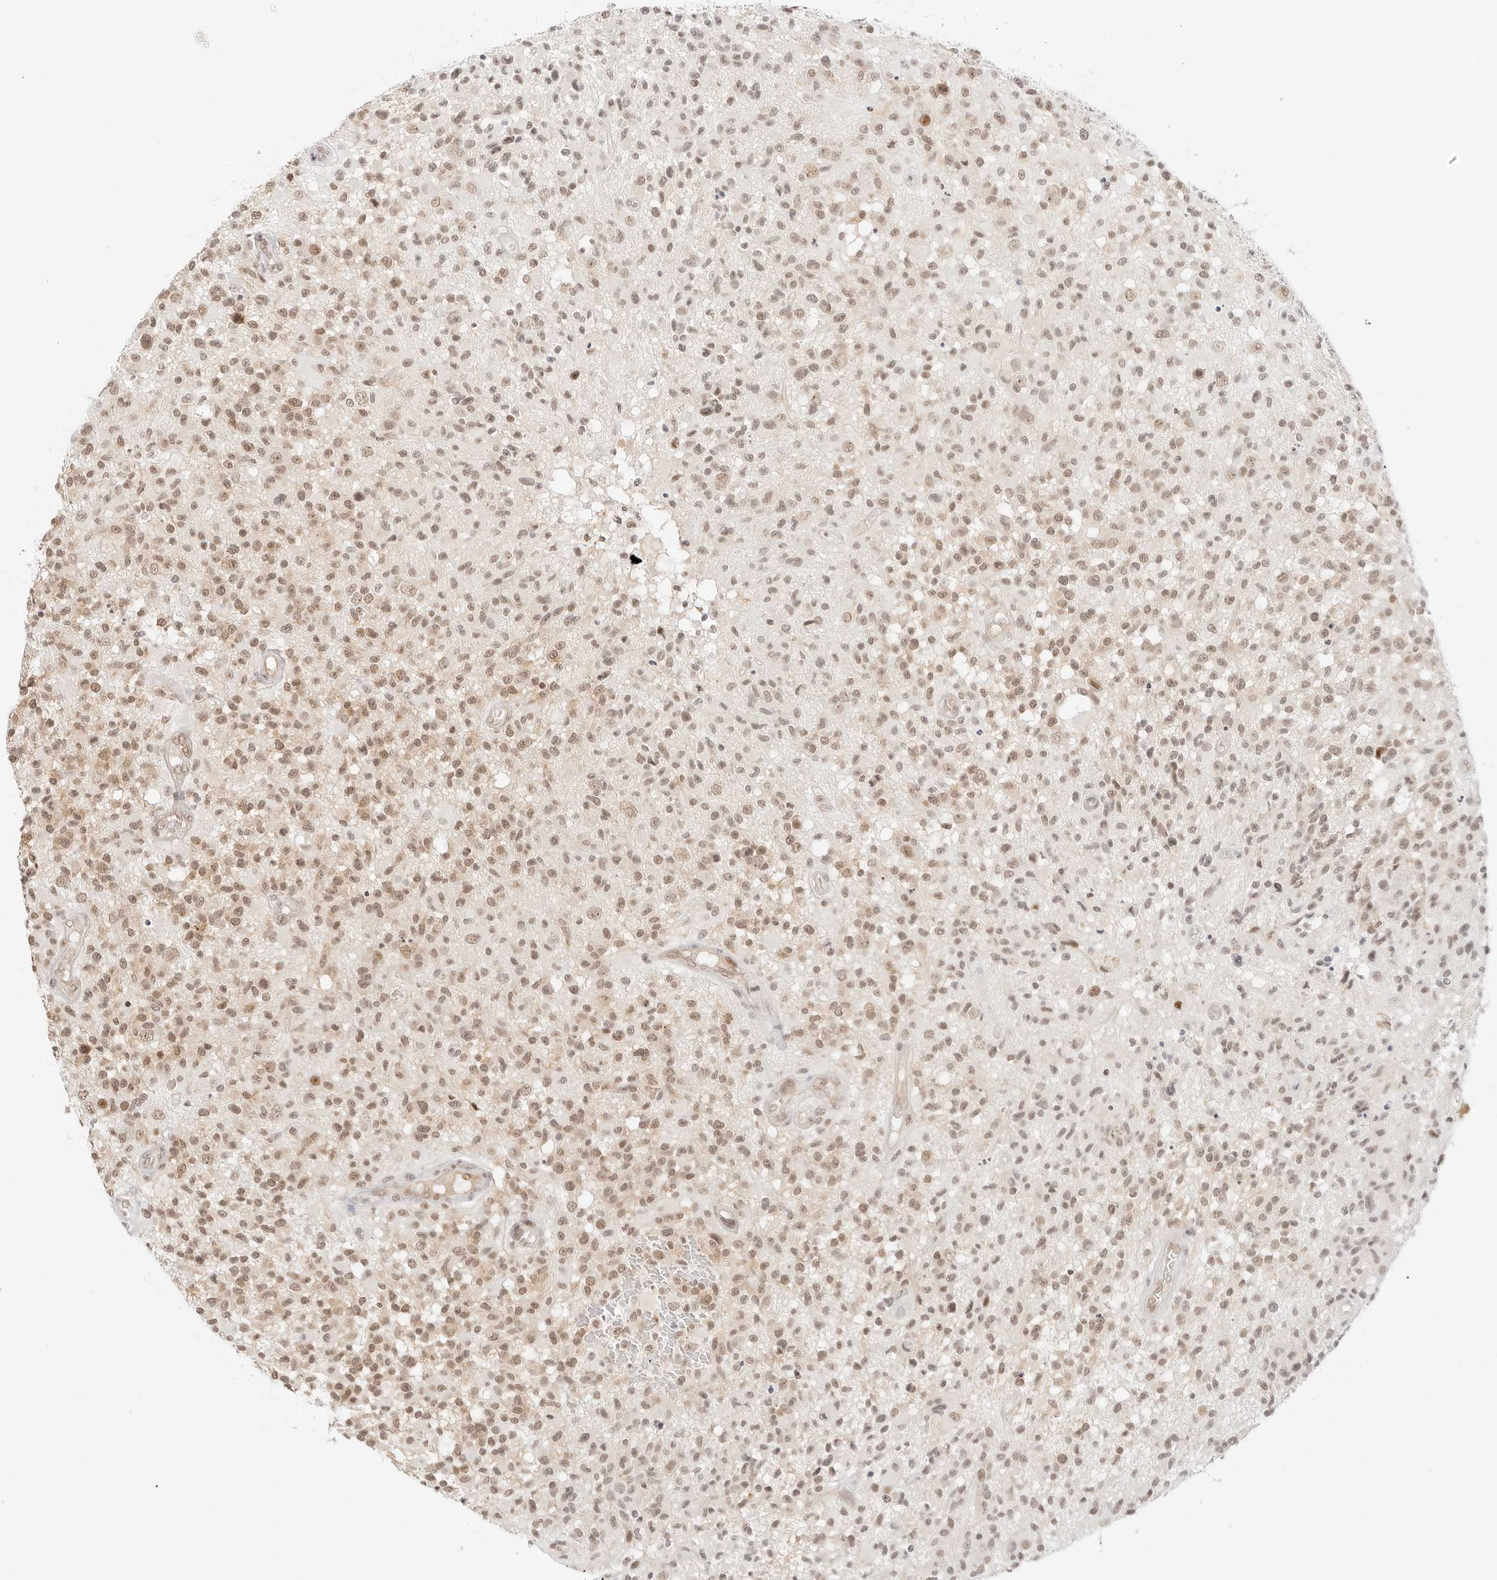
{"staining": {"intensity": "weak", "quantity": "25%-75%", "location": "nuclear"}, "tissue": "glioma", "cell_type": "Tumor cells", "image_type": "cancer", "snomed": [{"axis": "morphology", "description": "Glioma, malignant, High grade"}, {"axis": "morphology", "description": "Glioblastoma, NOS"}, {"axis": "topography", "description": "Brain"}], "caption": "Malignant glioma (high-grade) stained with a protein marker shows weak staining in tumor cells.", "gene": "ITGA6", "patient": {"sex": "male", "age": 60}}